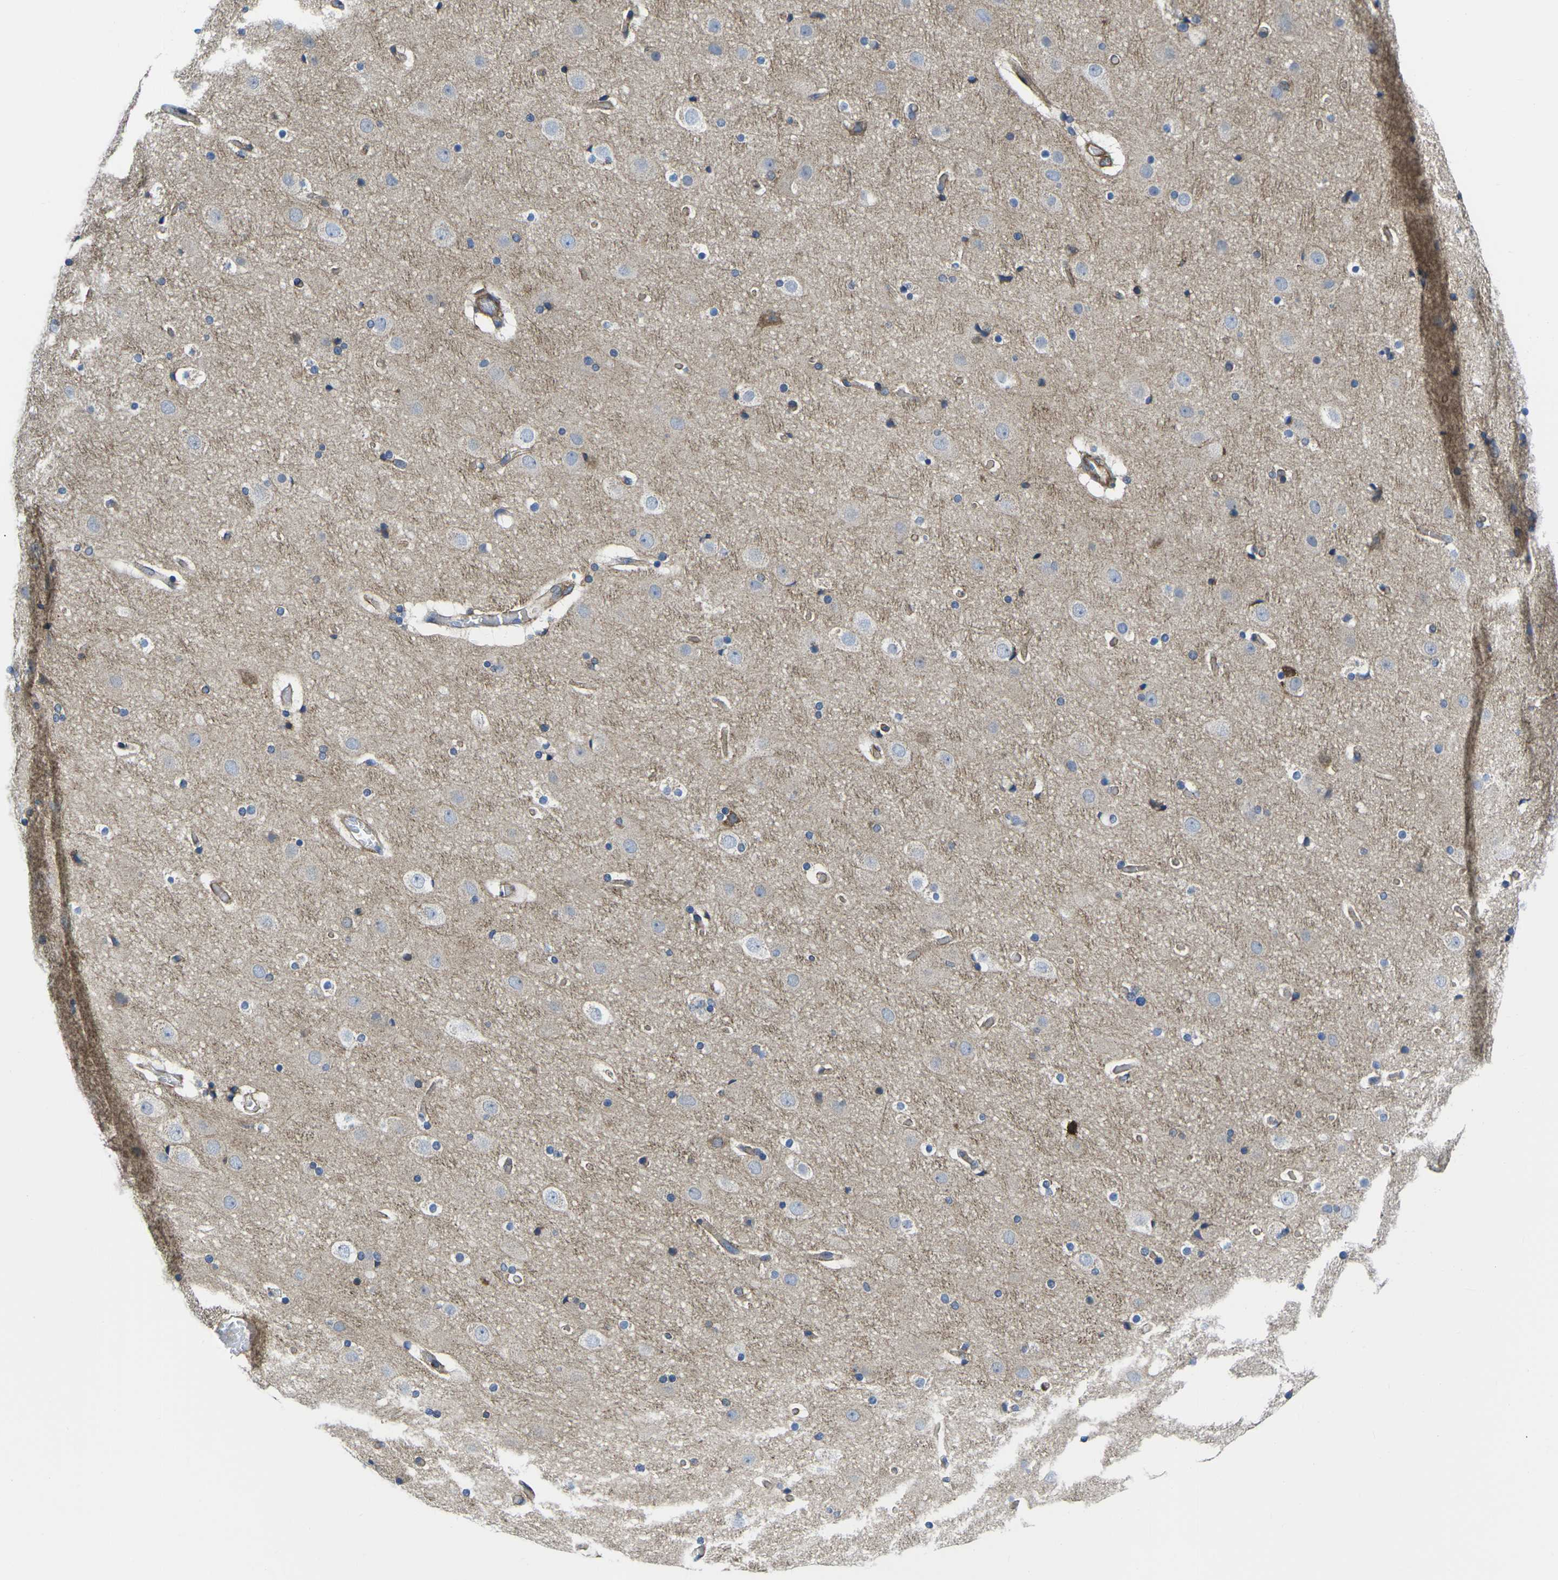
{"staining": {"intensity": "moderate", "quantity": "25%-75%", "location": "cytoplasmic/membranous"}, "tissue": "cerebral cortex", "cell_type": "Endothelial cells", "image_type": "normal", "snomed": [{"axis": "morphology", "description": "Normal tissue, NOS"}, {"axis": "topography", "description": "Cerebral cortex"}], "caption": "Immunohistochemistry micrograph of benign human cerebral cortex stained for a protein (brown), which demonstrates medium levels of moderate cytoplasmic/membranous expression in approximately 25%-75% of endothelial cells.", "gene": "DLG1", "patient": {"sex": "male", "age": 57}}